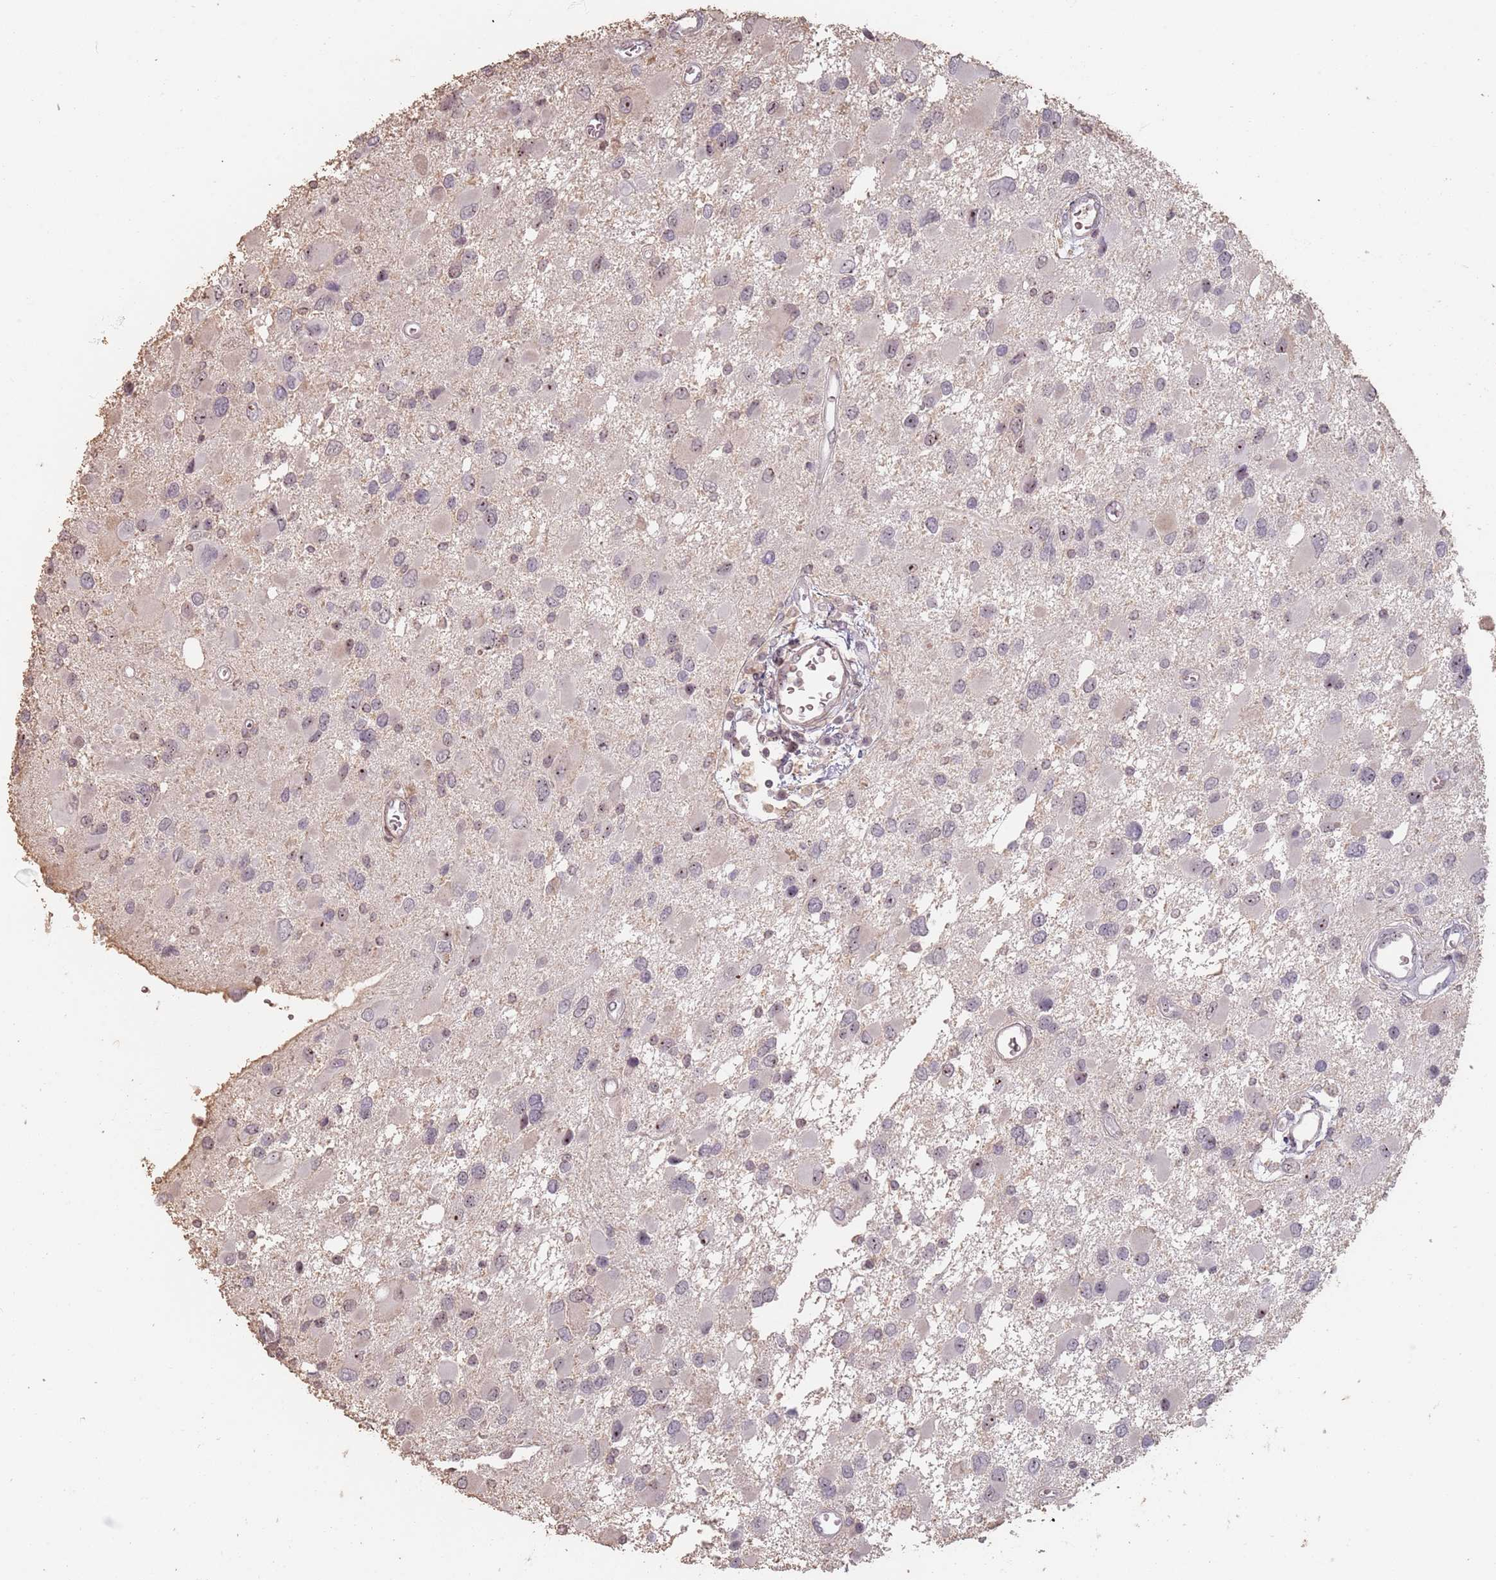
{"staining": {"intensity": "weak", "quantity": "<25%", "location": "nuclear"}, "tissue": "glioma", "cell_type": "Tumor cells", "image_type": "cancer", "snomed": [{"axis": "morphology", "description": "Glioma, malignant, High grade"}, {"axis": "topography", "description": "Brain"}], "caption": "IHC of glioma demonstrates no positivity in tumor cells.", "gene": "ADTRP", "patient": {"sex": "male", "age": 53}}